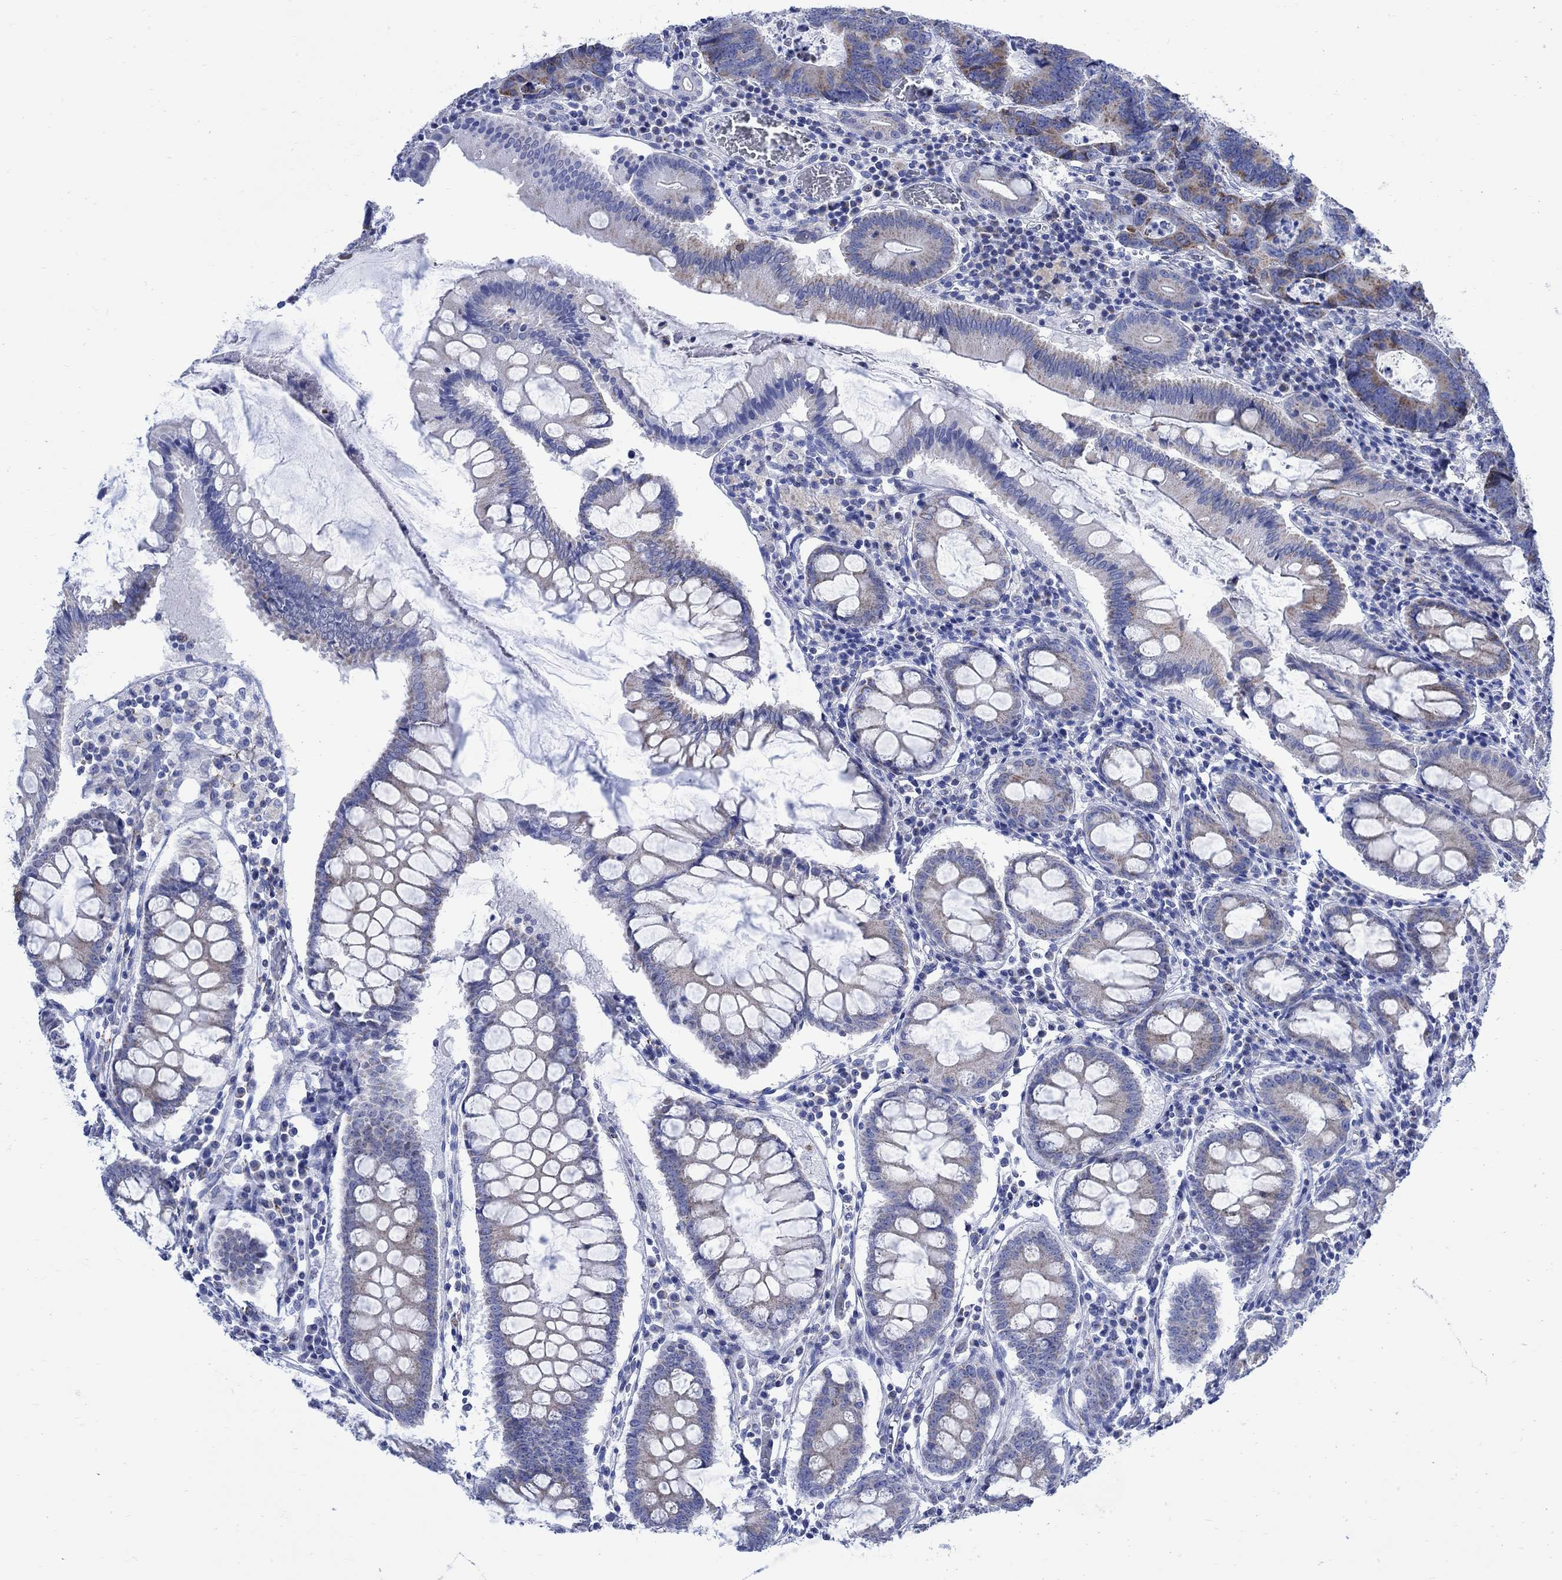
{"staining": {"intensity": "moderate", "quantity": "<25%", "location": "cytoplasmic/membranous"}, "tissue": "colorectal cancer", "cell_type": "Tumor cells", "image_type": "cancer", "snomed": [{"axis": "morphology", "description": "Adenocarcinoma, NOS"}, {"axis": "topography", "description": "Colon"}], "caption": "A brown stain shows moderate cytoplasmic/membranous expression of a protein in colorectal adenocarcinoma tumor cells.", "gene": "CPLX2", "patient": {"sex": "female", "age": 82}}